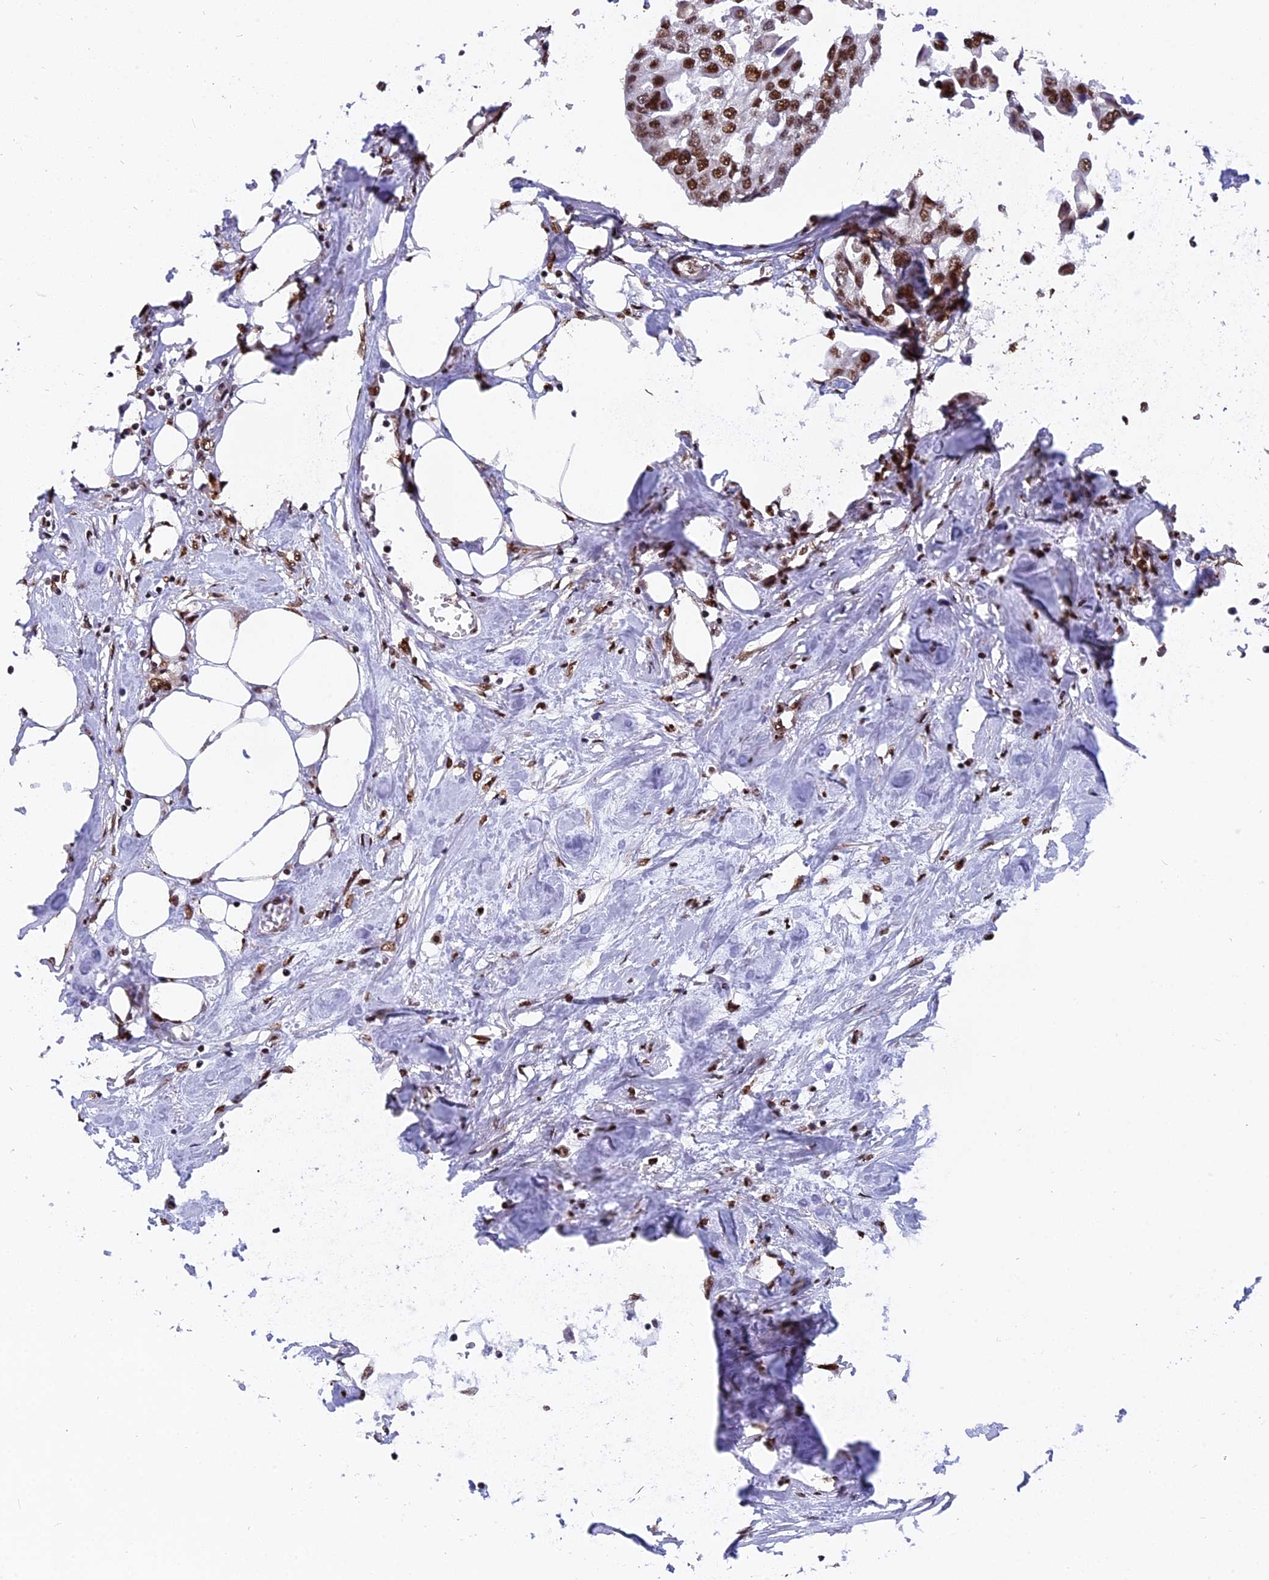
{"staining": {"intensity": "moderate", "quantity": ">75%", "location": "nuclear"}, "tissue": "urothelial cancer", "cell_type": "Tumor cells", "image_type": "cancer", "snomed": [{"axis": "morphology", "description": "Urothelial carcinoma, High grade"}, {"axis": "topography", "description": "Urinary bladder"}], "caption": "This micrograph displays high-grade urothelial carcinoma stained with immunohistochemistry to label a protein in brown. The nuclear of tumor cells show moderate positivity for the protein. Nuclei are counter-stained blue.", "gene": "RAMAC", "patient": {"sex": "male", "age": 64}}